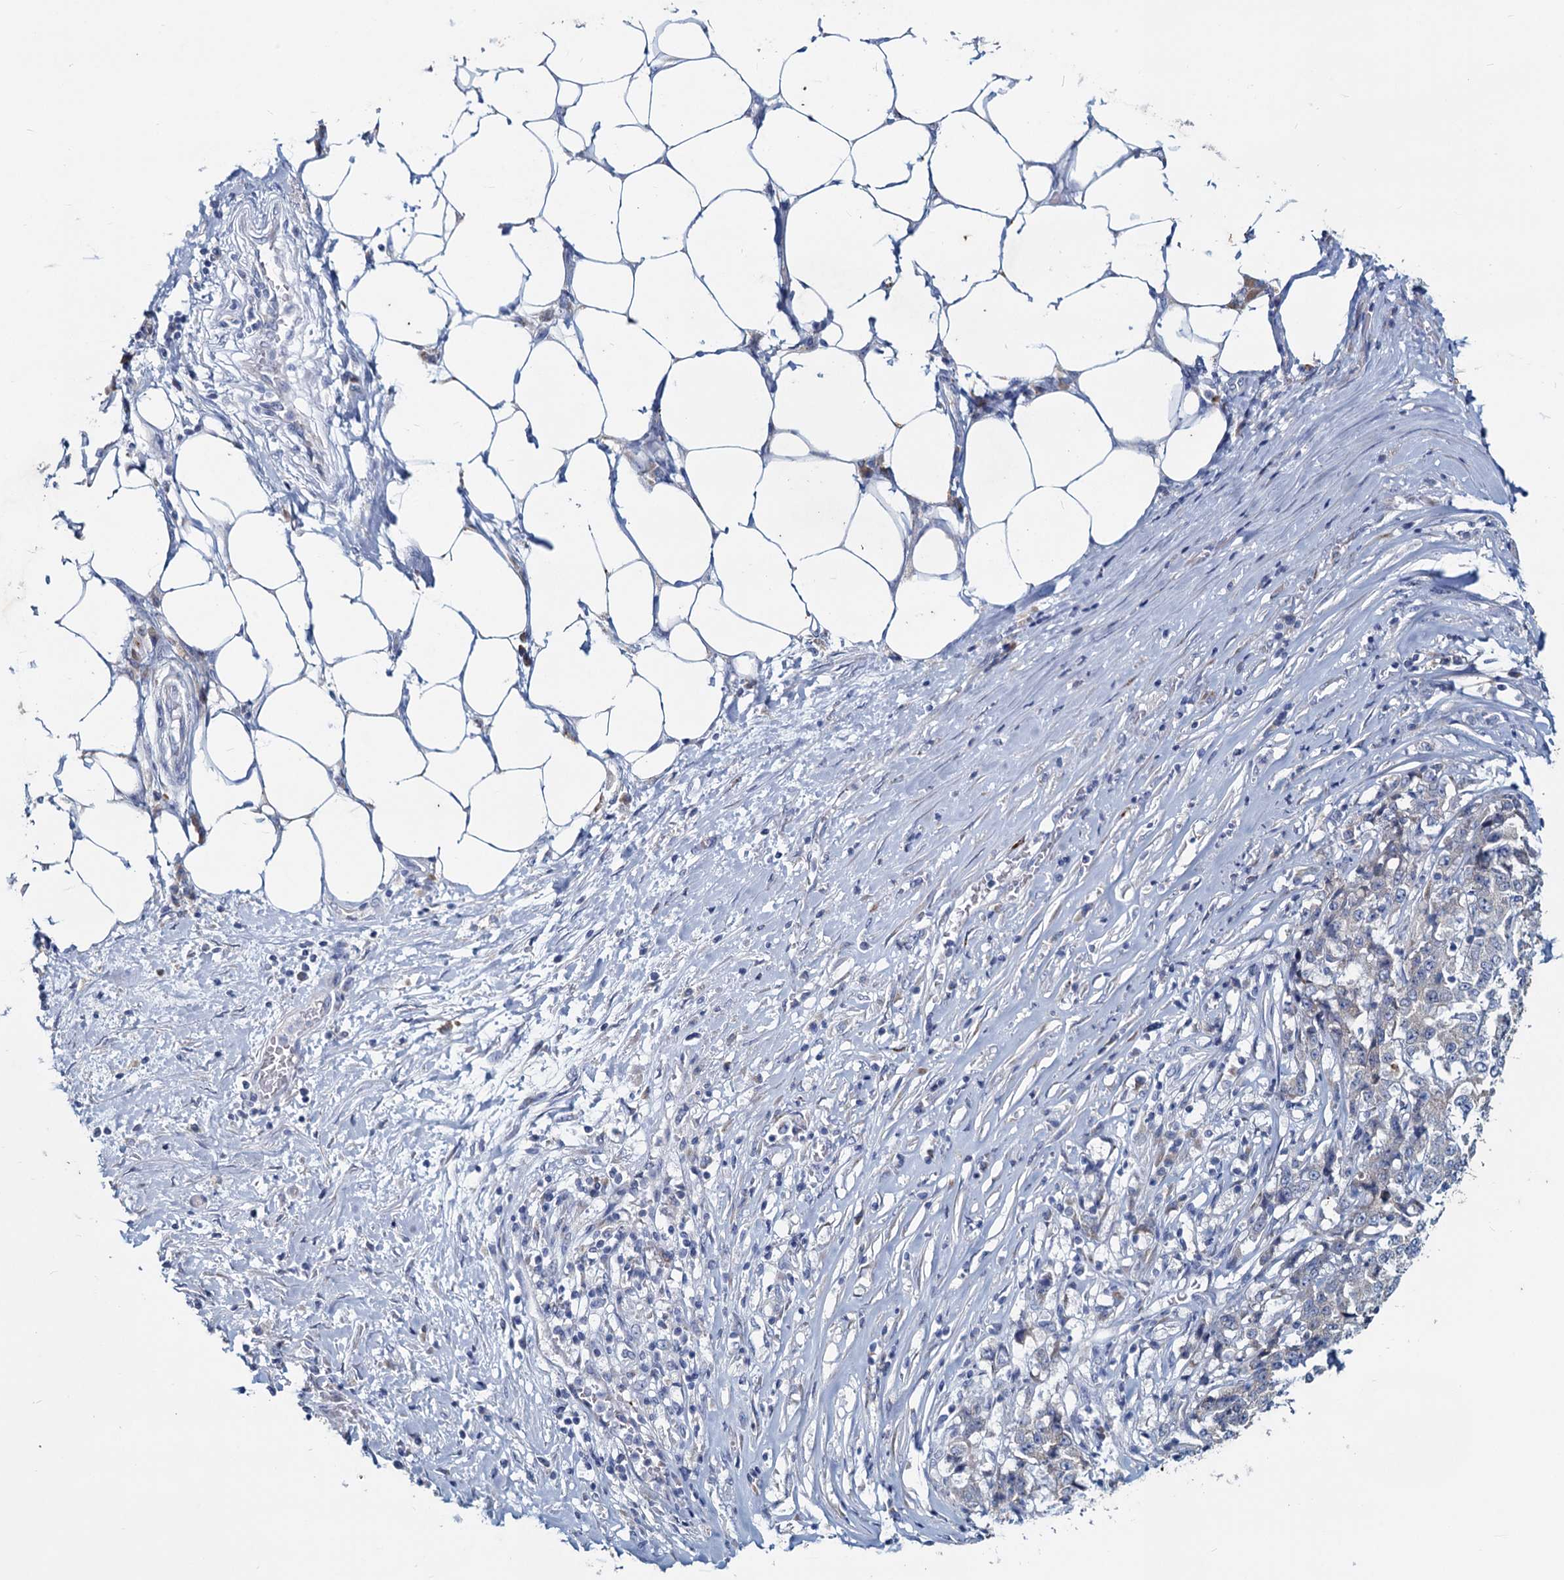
{"staining": {"intensity": "negative", "quantity": "none", "location": "none"}, "tissue": "stomach cancer", "cell_type": "Tumor cells", "image_type": "cancer", "snomed": [{"axis": "morphology", "description": "Adenocarcinoma, NOS"}, {"axis": "topography", "description": "Stomach"}], "caption": "This is an immunohistochemistry (IHC) image of stomach cancer (adenocarcinoma). There is no positivity in tumor cells.", "gene": "TMX2", "patient": {"sex": "male", "age": 59}}